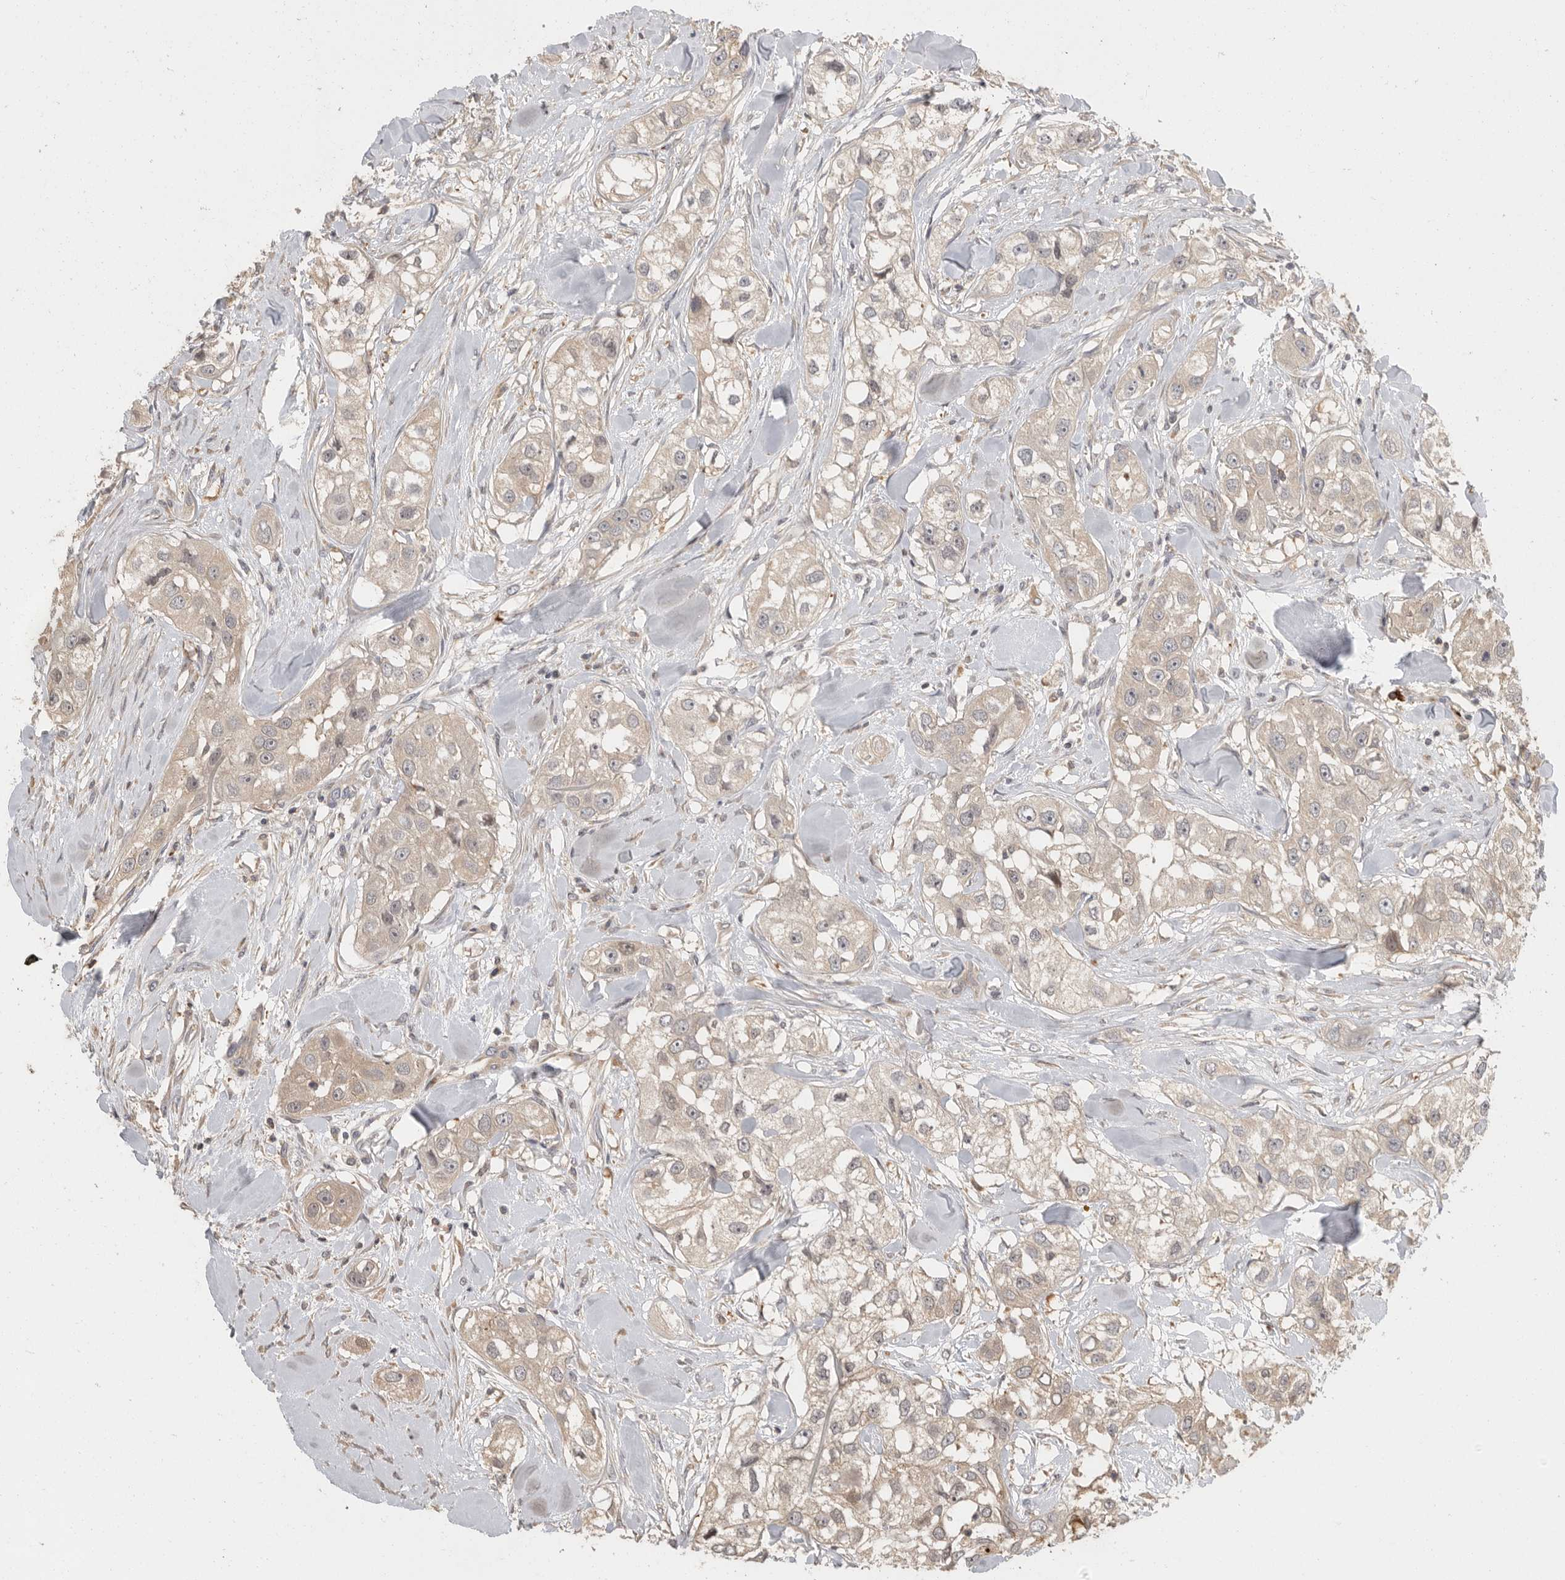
{"staining": {"intensity": "weak", "quantity": "<25%", "location": "cytoplasmic/membranous"}, "tissue": "head and neck cancer", "cell_type": "Tumor cells", "image_type": "cancer", "snomed": [{"axis": "morphology", "description": "Normal tissue, NOS"}, {"axis": "morphology", "description": "Squamous cell carcinoma, NOS"}, {"axis": "topography", "description": "Skeletal muscle"}, {"axis": "topography", "description": "Head-Neck"}], "caption": "Squamous cell carcinoma (head and neck) was stained to show a protein in brown. There is no significant expression in tumor cells.", "gene": "SWT1", "patient": {"sex": "male", "age": 51}}